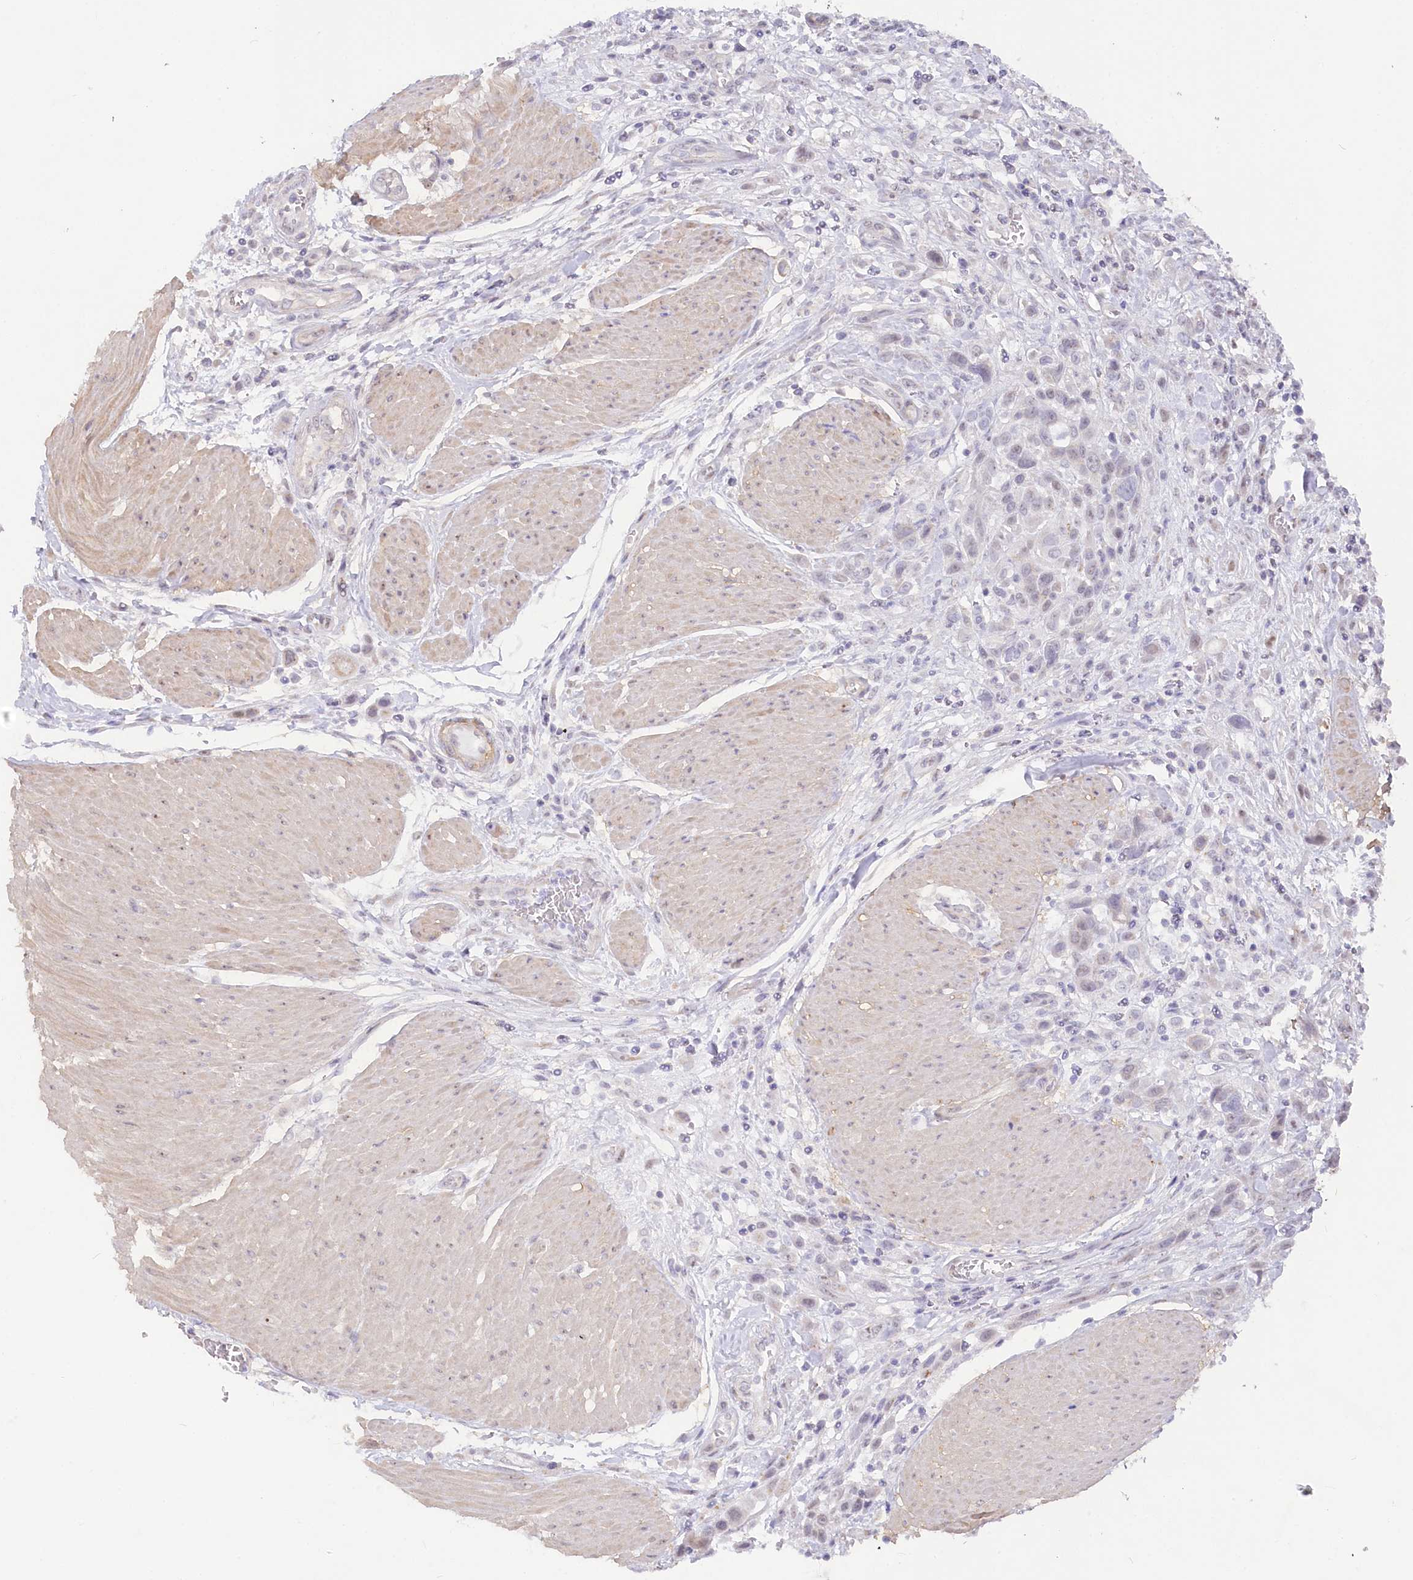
{"staining": {"intensity": "negative", "quantity": "none", "location": "none"}, "tissue": "urothelial cancer", "cell_type": "Tumor cells", "image_type": "cancer", "snomed": [{"axis": "morphology", "description": "Urothelial carcinoma, High grade"}, {"axis": "topography", "description": "Urinary bladder"}], "caption": "High-grade urothelial carcinoma stained for a protein using IHC exhibits no staining tumor cells.", "gene": "GNL3L", "patient": {"sex": "male", "age": 50}}